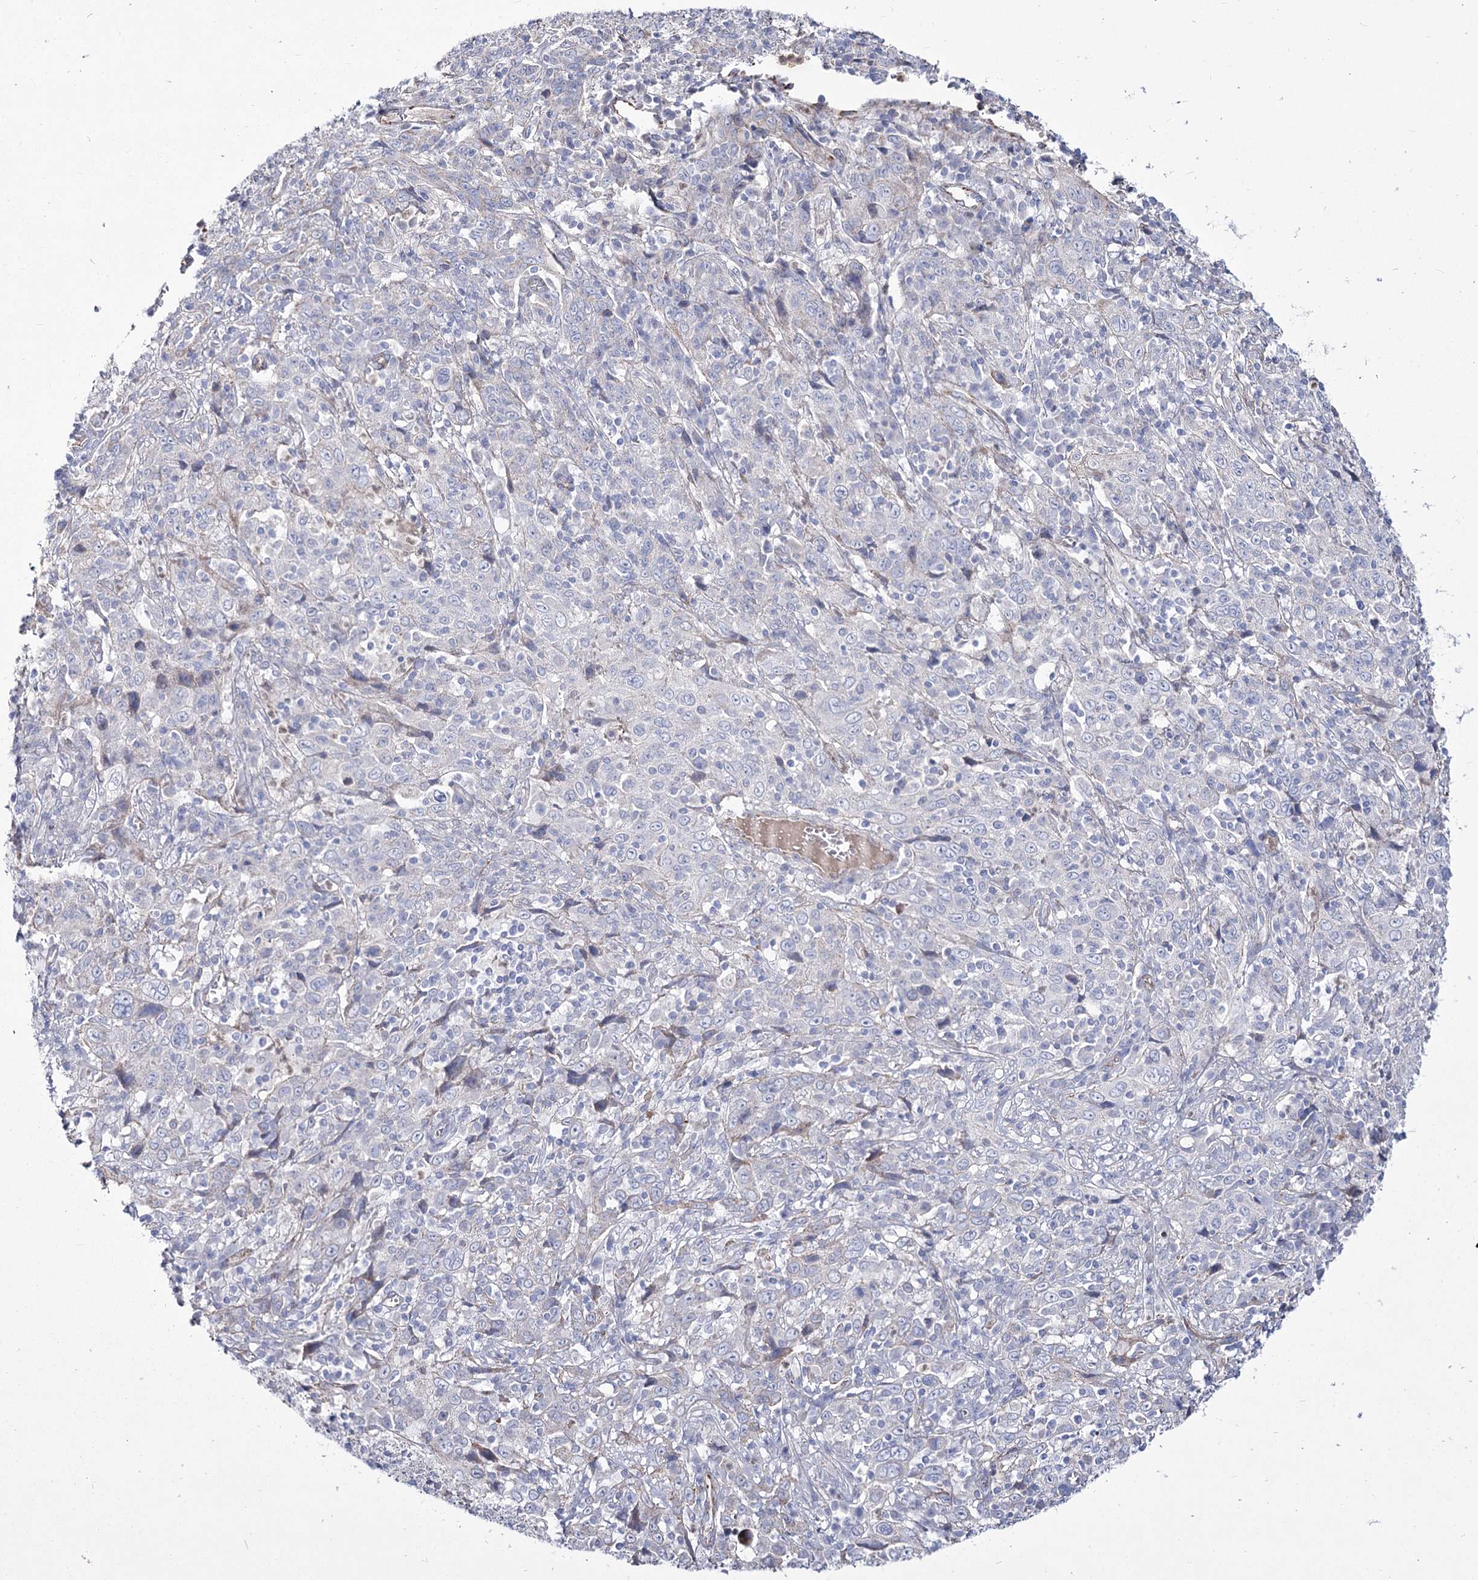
{"staining": {"intensity": "negative", "quantity": "none", "location": "none"}, "tissue": "cervical cancer", "cell_type": "Tumor cells", "image_type": "cancer", "snomed": [{"axis": "morphology", "description": "Squamous cell carcinoma, NOS"}, {"axis": "topography", "description": "Cervix"}], "caption": "A high-resolution photomicrograph shows IHC staining of cervical cancer, which shows no significant staining in tumor cells.", "gene": "ME3", "patient": {"sex": "female", "age": 46}}